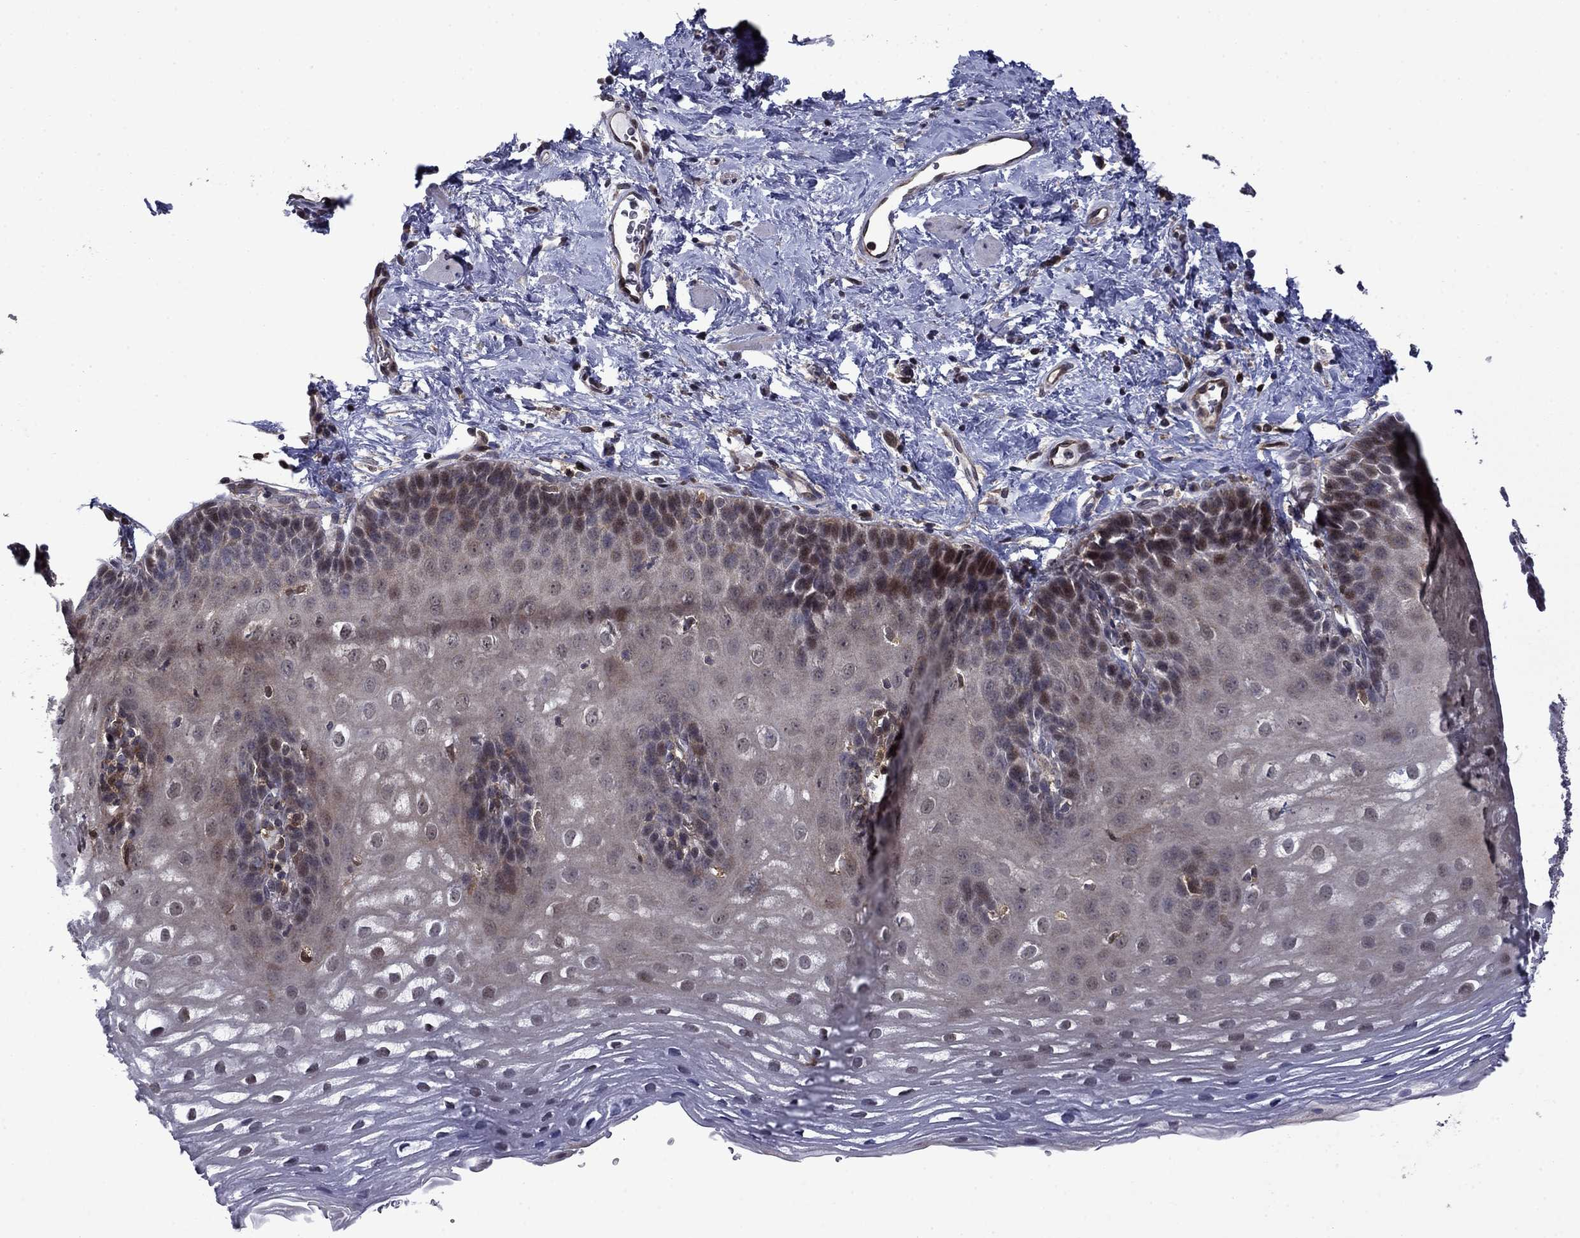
{"staining": {"intensity": "negative", "quantity": "none", "location": "none"}, "tissue": "esophagus", "cell_type": "Squamous epithelial cells", "image_type": "normal", "snomed": [{"axis": "morphology", "description": "Normal tissue, NOS"}, {"axis": "topography", "description": "Esophagus"}], "caption": "Image shows no significant protein expression in squamous epithelial cells of normal esophagus.", "gene": "TPMT", "patient": {"sex": "male", "age": 64}}